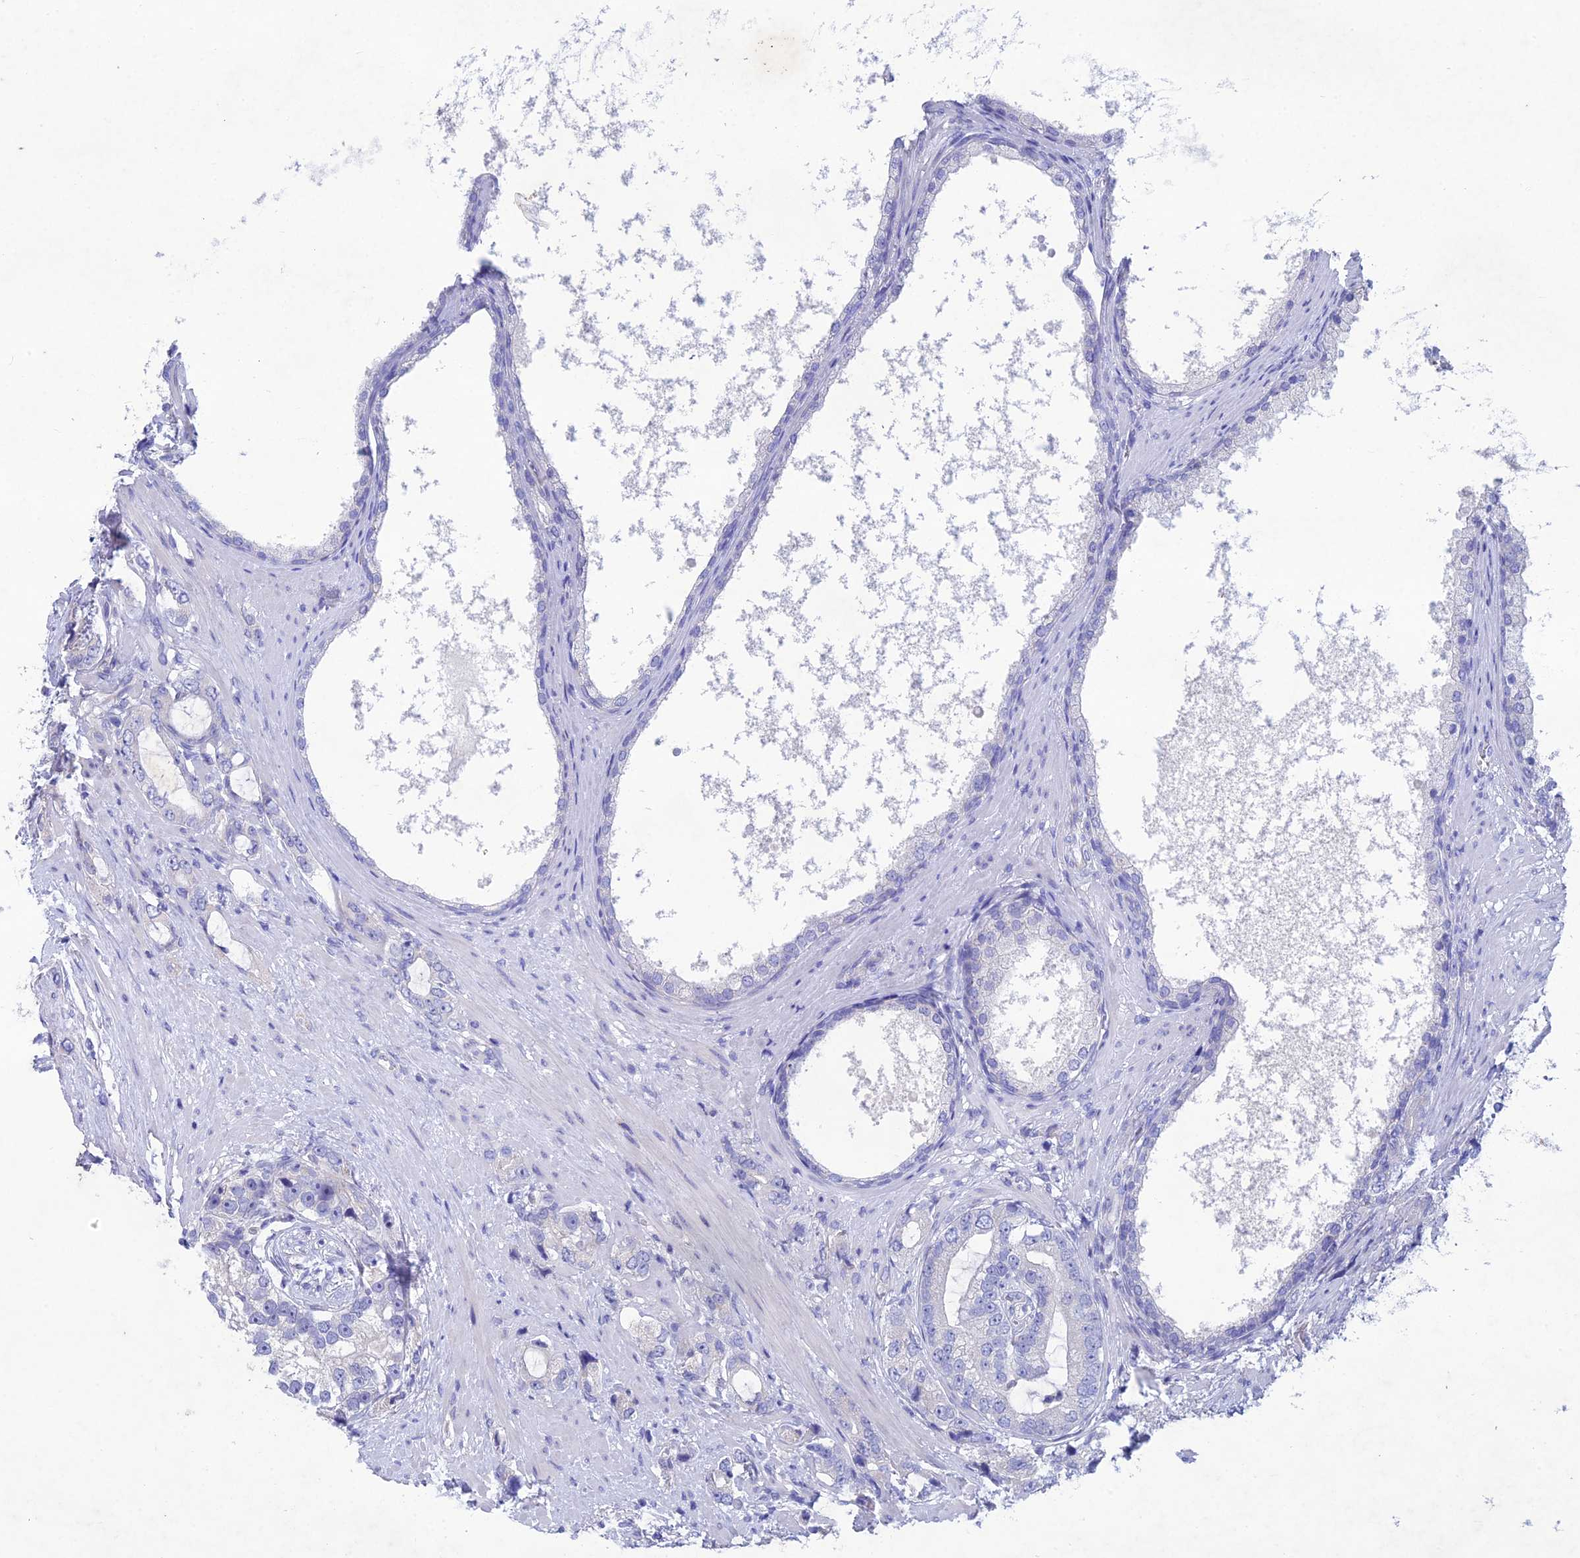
{"staining": {"intensity": "negative", "quantity": "none", "location": "none"}, "tissue": "prostate cancer", "cell_type": "Tumor cells", "image_type": "cancer", "snomed": [{"axis": "morphology", "description": "Adenocarcinoma, High grade"}, {"axis": "topography", "description": "Prostate"}], "caption": "Immunohistochemical staining of adenocarcinoma (high-grade) (prostate) demonstrates no significant expression in tumor cells.", "gene": "BTBD19", "patient": {"sex": "male", "age": 75}}